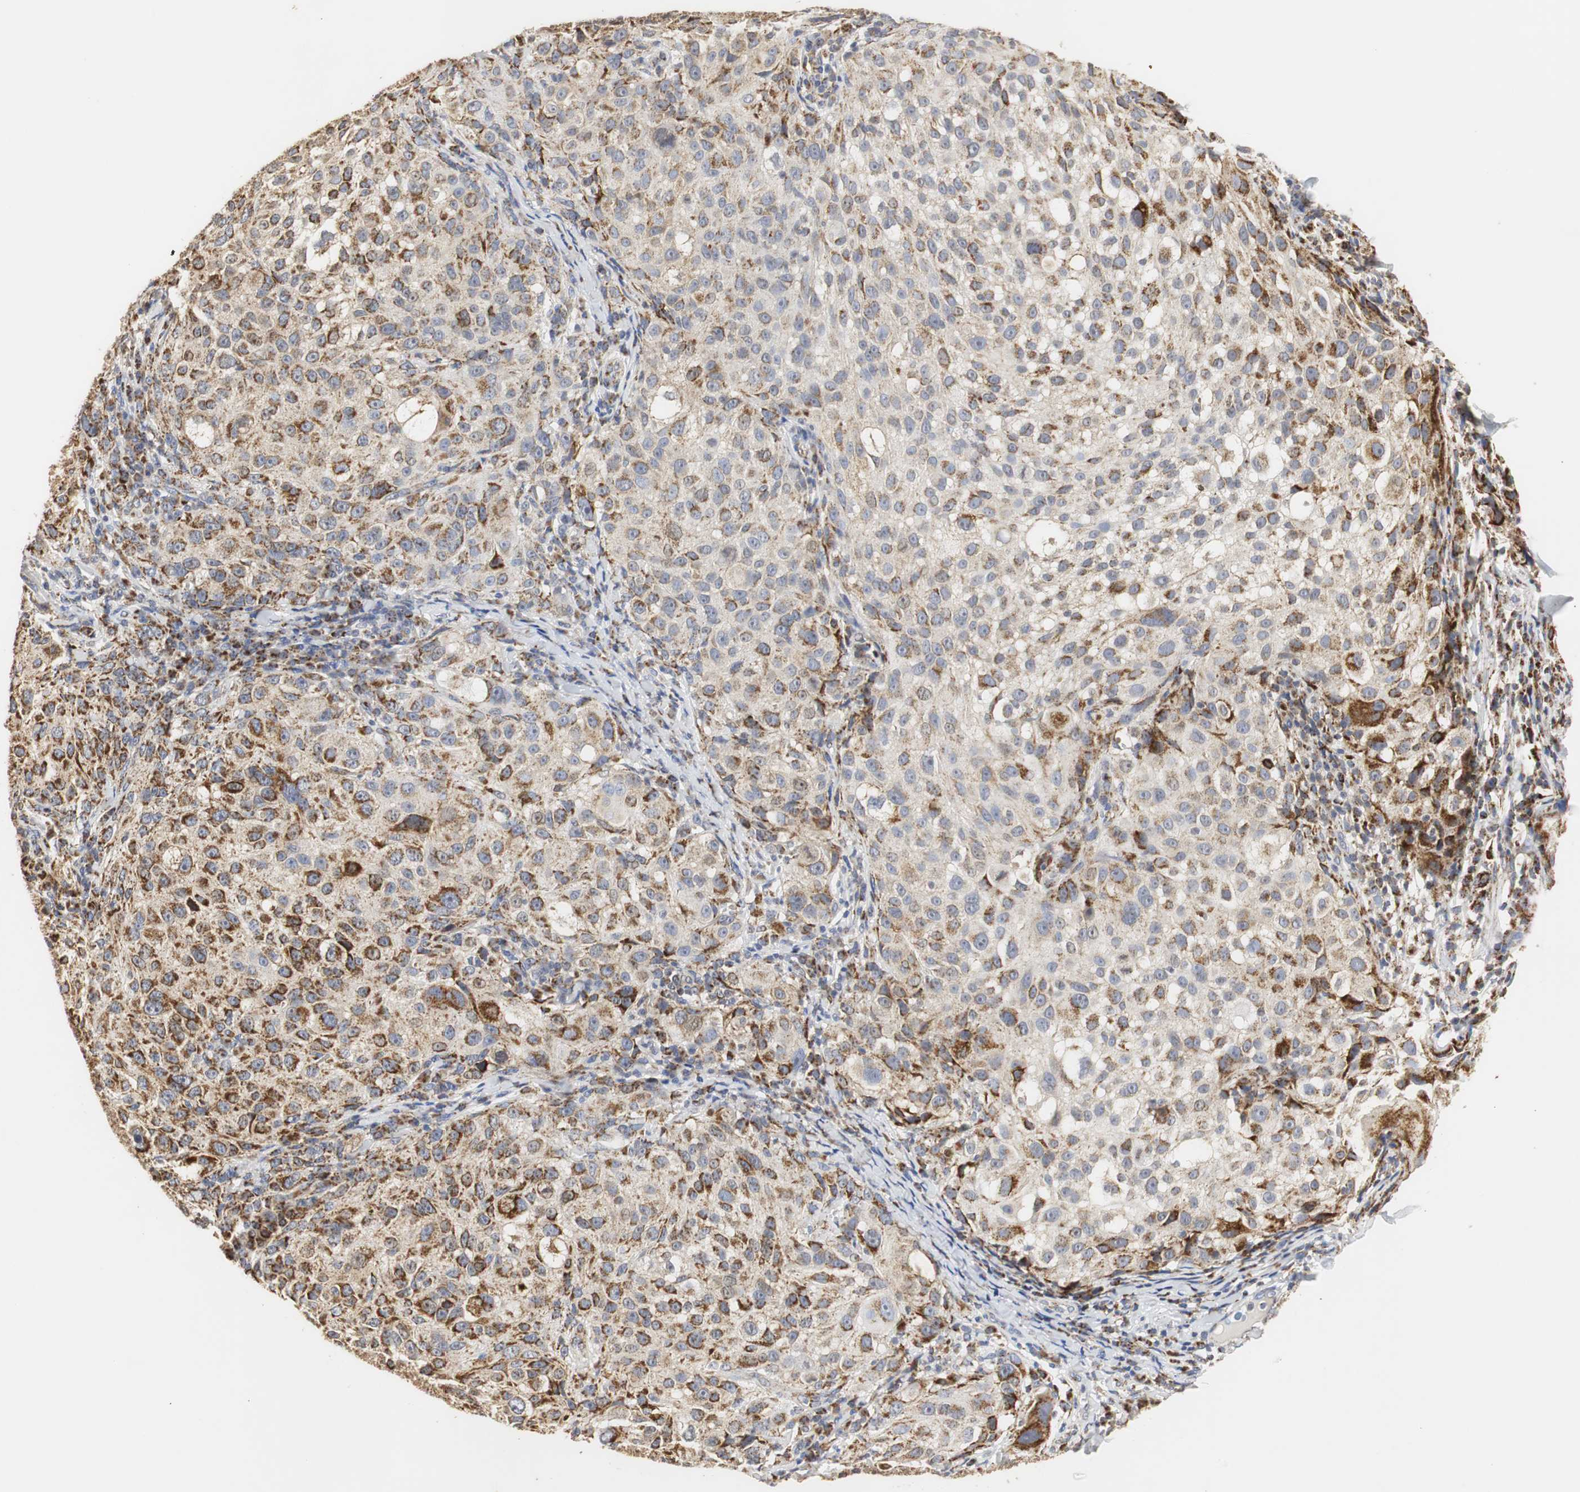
{"staining": {"intensity": "strong", "quantity": "25%-75%", "location": "cytoplasmic/membranous"}, "tissue": "melanoma", "cell_type": "Tumor cells", "image_type": "cancer", "snomed": [{"axis": "morphology", "description": "Necrosis, NOS"}, {"axis": "morphology", "description": "Malignant melanoma, NOS"}, {"axis": "topography", "description": "Skin"}], "caption": "Strong cytoplasmic/membranous positivity for a protein is seen in about 25%-75% of tumor cells of malignant melanoma using IHC.", "gene": "HSD17B10", "patient": {"sex": "female", "age": 87}}